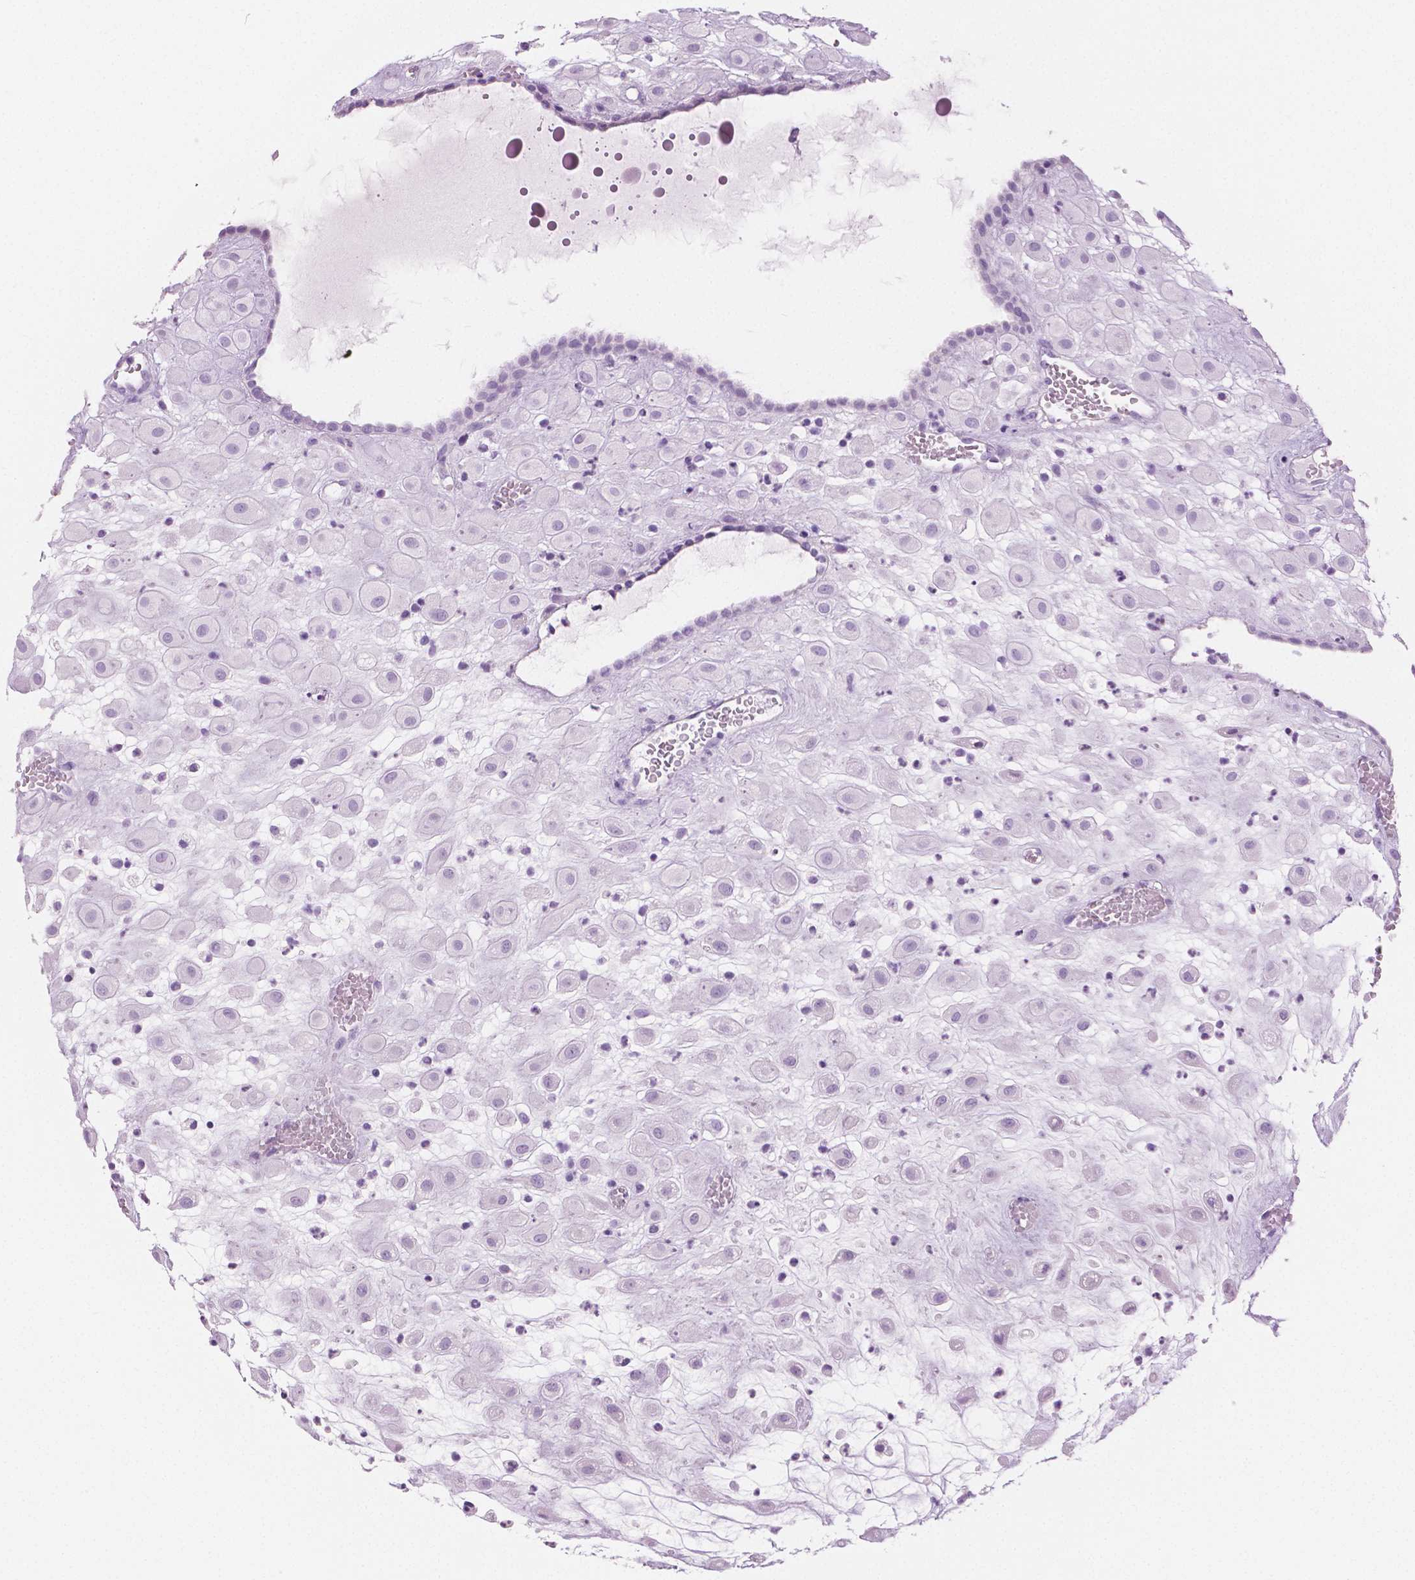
{"staining": {"intensity": "negative", "quantity": "none", "location": "none"}, "tissue": "placenta", "cell_type": "Decidual cells", "image_type": "normal", "snomed": [{"axis": "morphology", "description": "Normal tissue, NOS"}, {"axis": "topography", "description": "Placenta"}], "caption": "Immunohistochemistry image of benign placenta stained for a protein (brown), which reveals no positivity in decidual cells.", "gene": "PLIN4", "patient": {"sex": "female", "age": 24}}